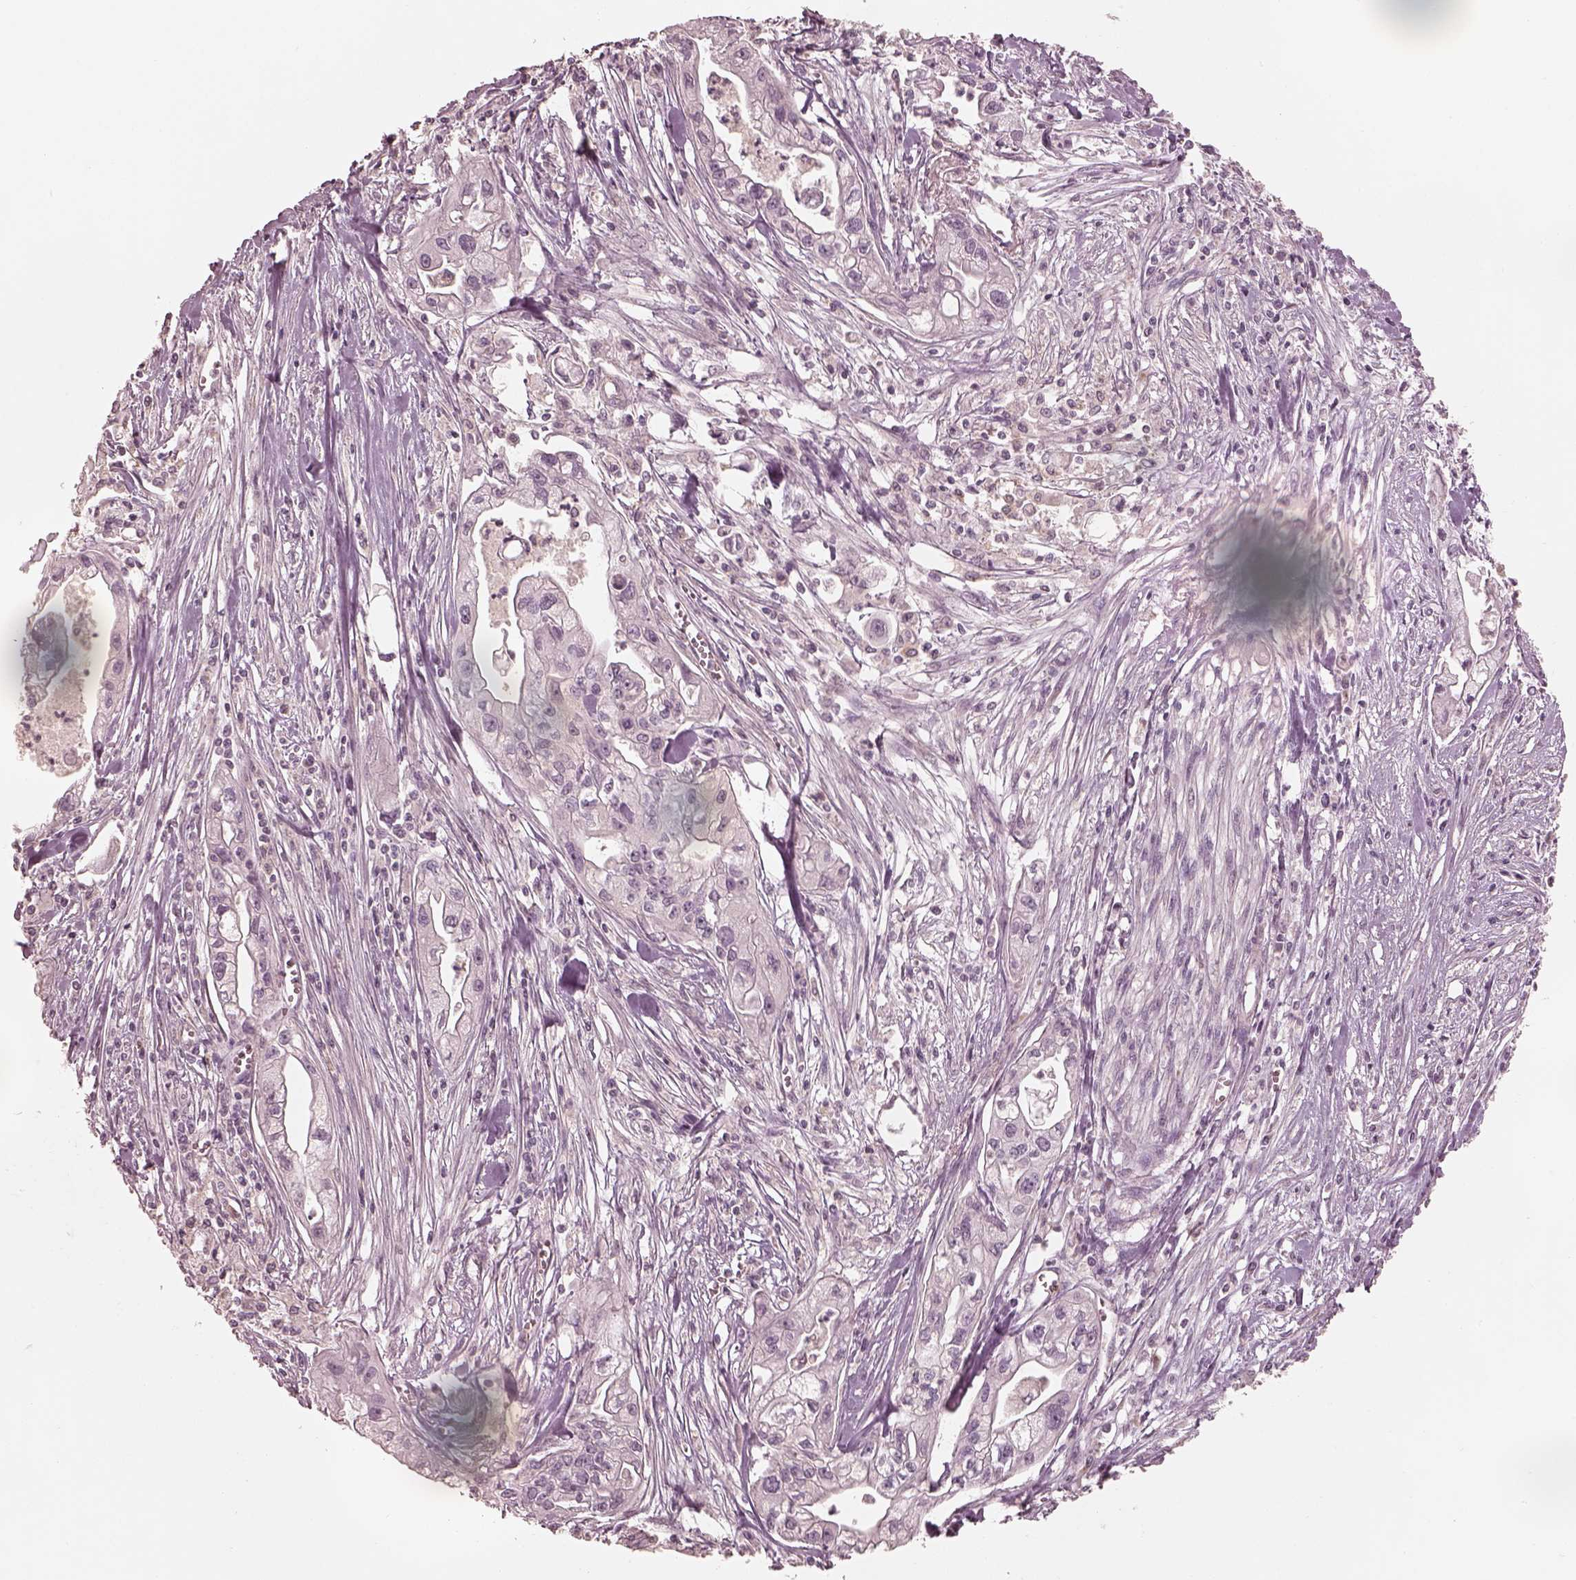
{"staining": {"intensity": "negative", "quantity": "none", "location": "none"}, "tissue": "pancreatic cancer", "cell_type": "Tumor cells", "image_type": "cancer", "snomed": [{"axis": "morphology", "description": "Adenocarcinoma, NOS"}, {"axis": "topography", "description": "Pancreas"}], "caption": "Photomicrograph shows no protein staining in tumor cells of adenocarcinoma (pancreatic) tissue.", "gene": "PRKACG", "patient": {"sex": "male", "age": 70}}